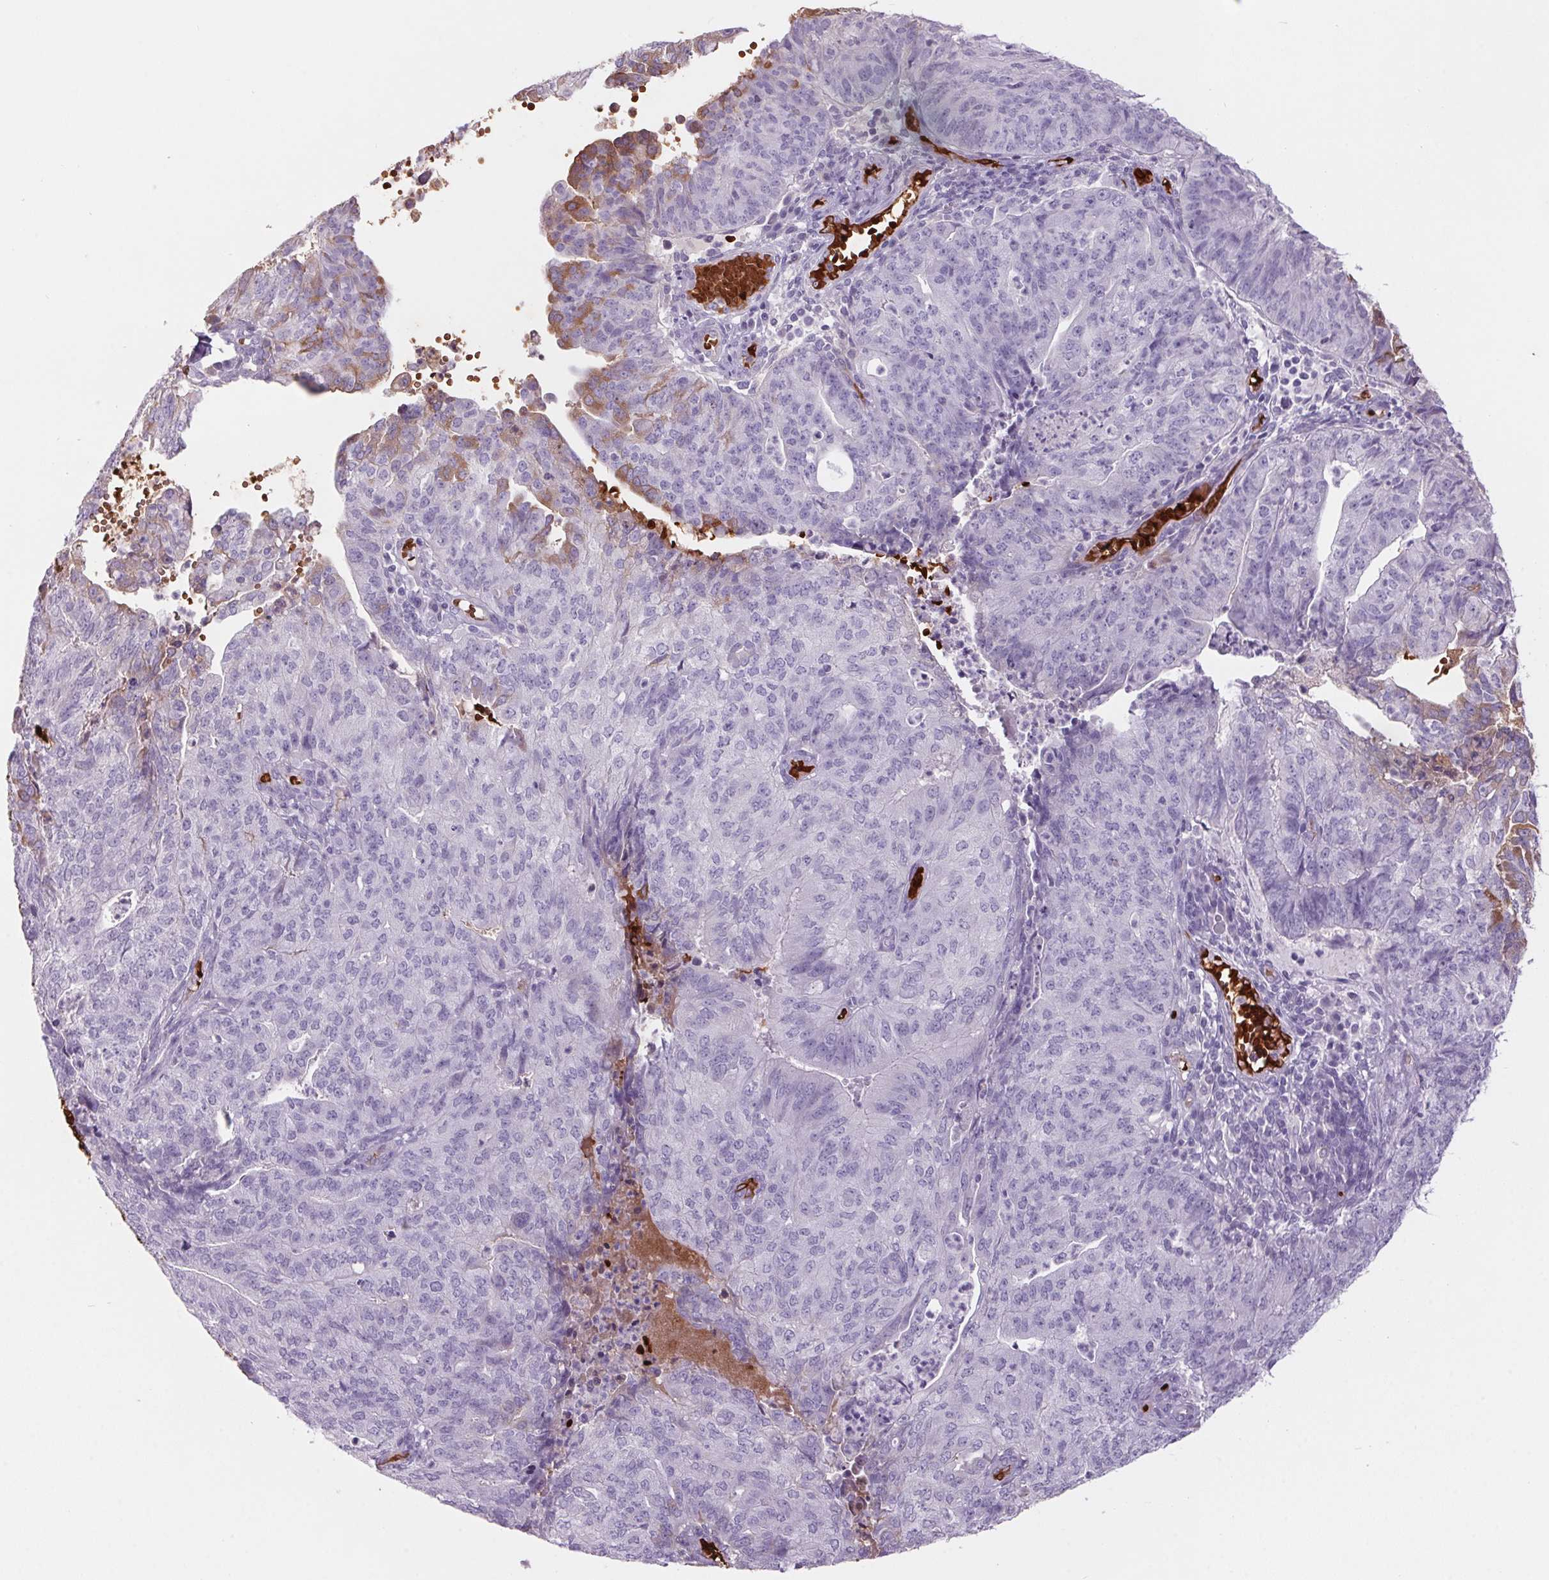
{"staining": {"intensity": "moderate", "quantity": "<25%", "location": "cytoplasmic/membranous"}, "tissue": "endometrial cancer", "cell_type": "Tumor cells", "image_type": "cancer", "snomed": [{"axis": "morphology", "description": "Adenocarcinoma, NOS"}, {"axis": "topography", "description": "Endometrium"}], "caption": "Immunohistochemical staining of endometrial cancer displays low levels of moderate cytoplasmic/membranous protein expression in approximately <25% of tumor cells. (DAB (3,3'-diaminobenzidine) = brown stain, brightfield microscopy at high magnification).", "gene": "HBQ1", "patient": {"sex": "female", "age": 82}}